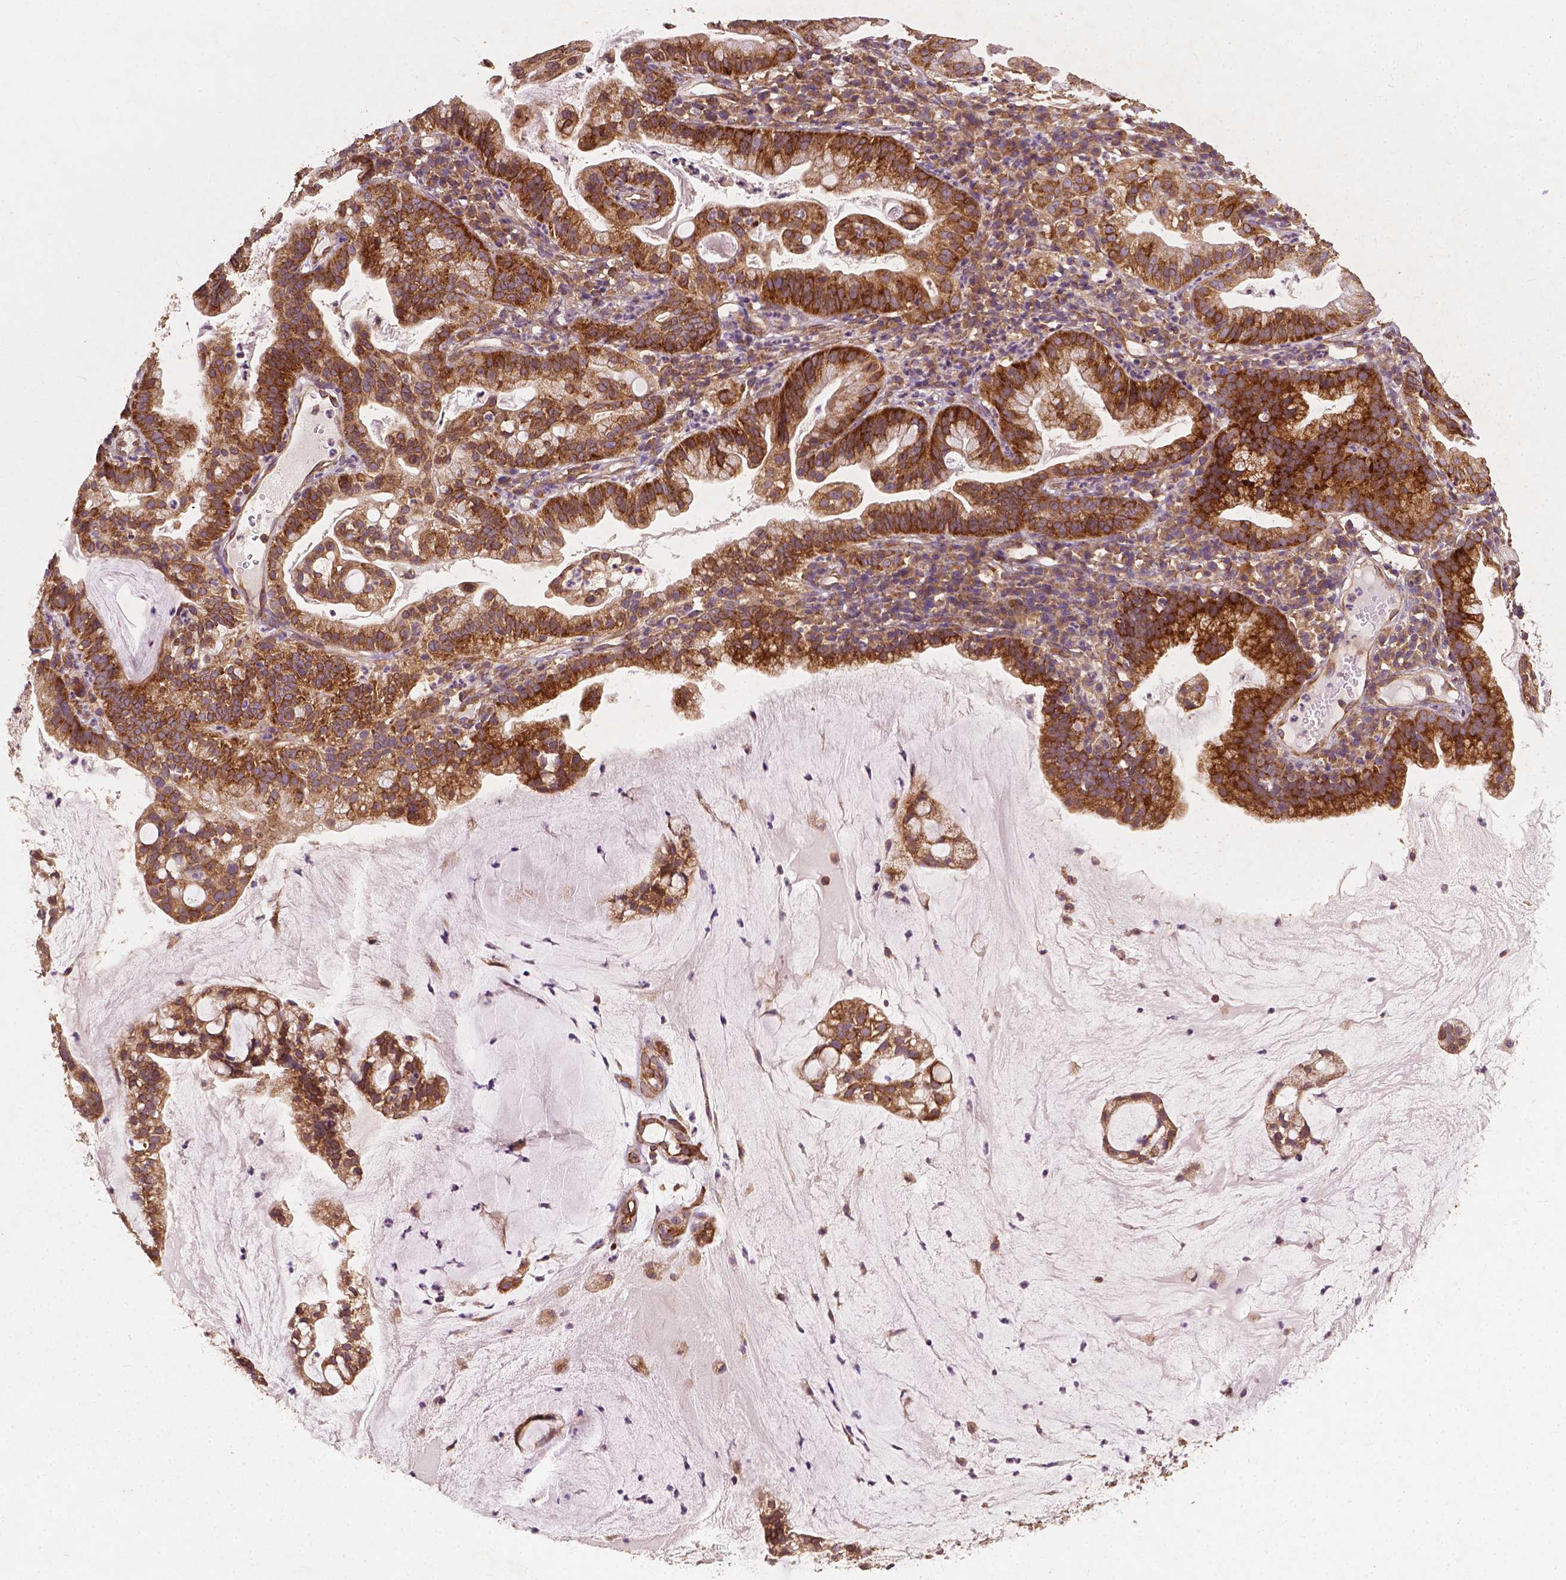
{"staining": {"intensity": "strong", "quantity": ">75%", "location": "cytoplasmic/membranous"}, "tissue": "cervical cancer", "cell_type": "Tumor cells", "image_type": "cancer", "snomed": [{"axis": "morphology", "description": "Adenocarcinoma, NOS"}, {"axis": "topography", "description": "Cervix"}], "caption": "Tumor cells reveal strong cytoplasmic/membranous staining in approximately >75% of cells in cervical cancer (adenocarcinoma).", "gene": "G3BP1", "patient": {"sex": "female", "age": 41}}